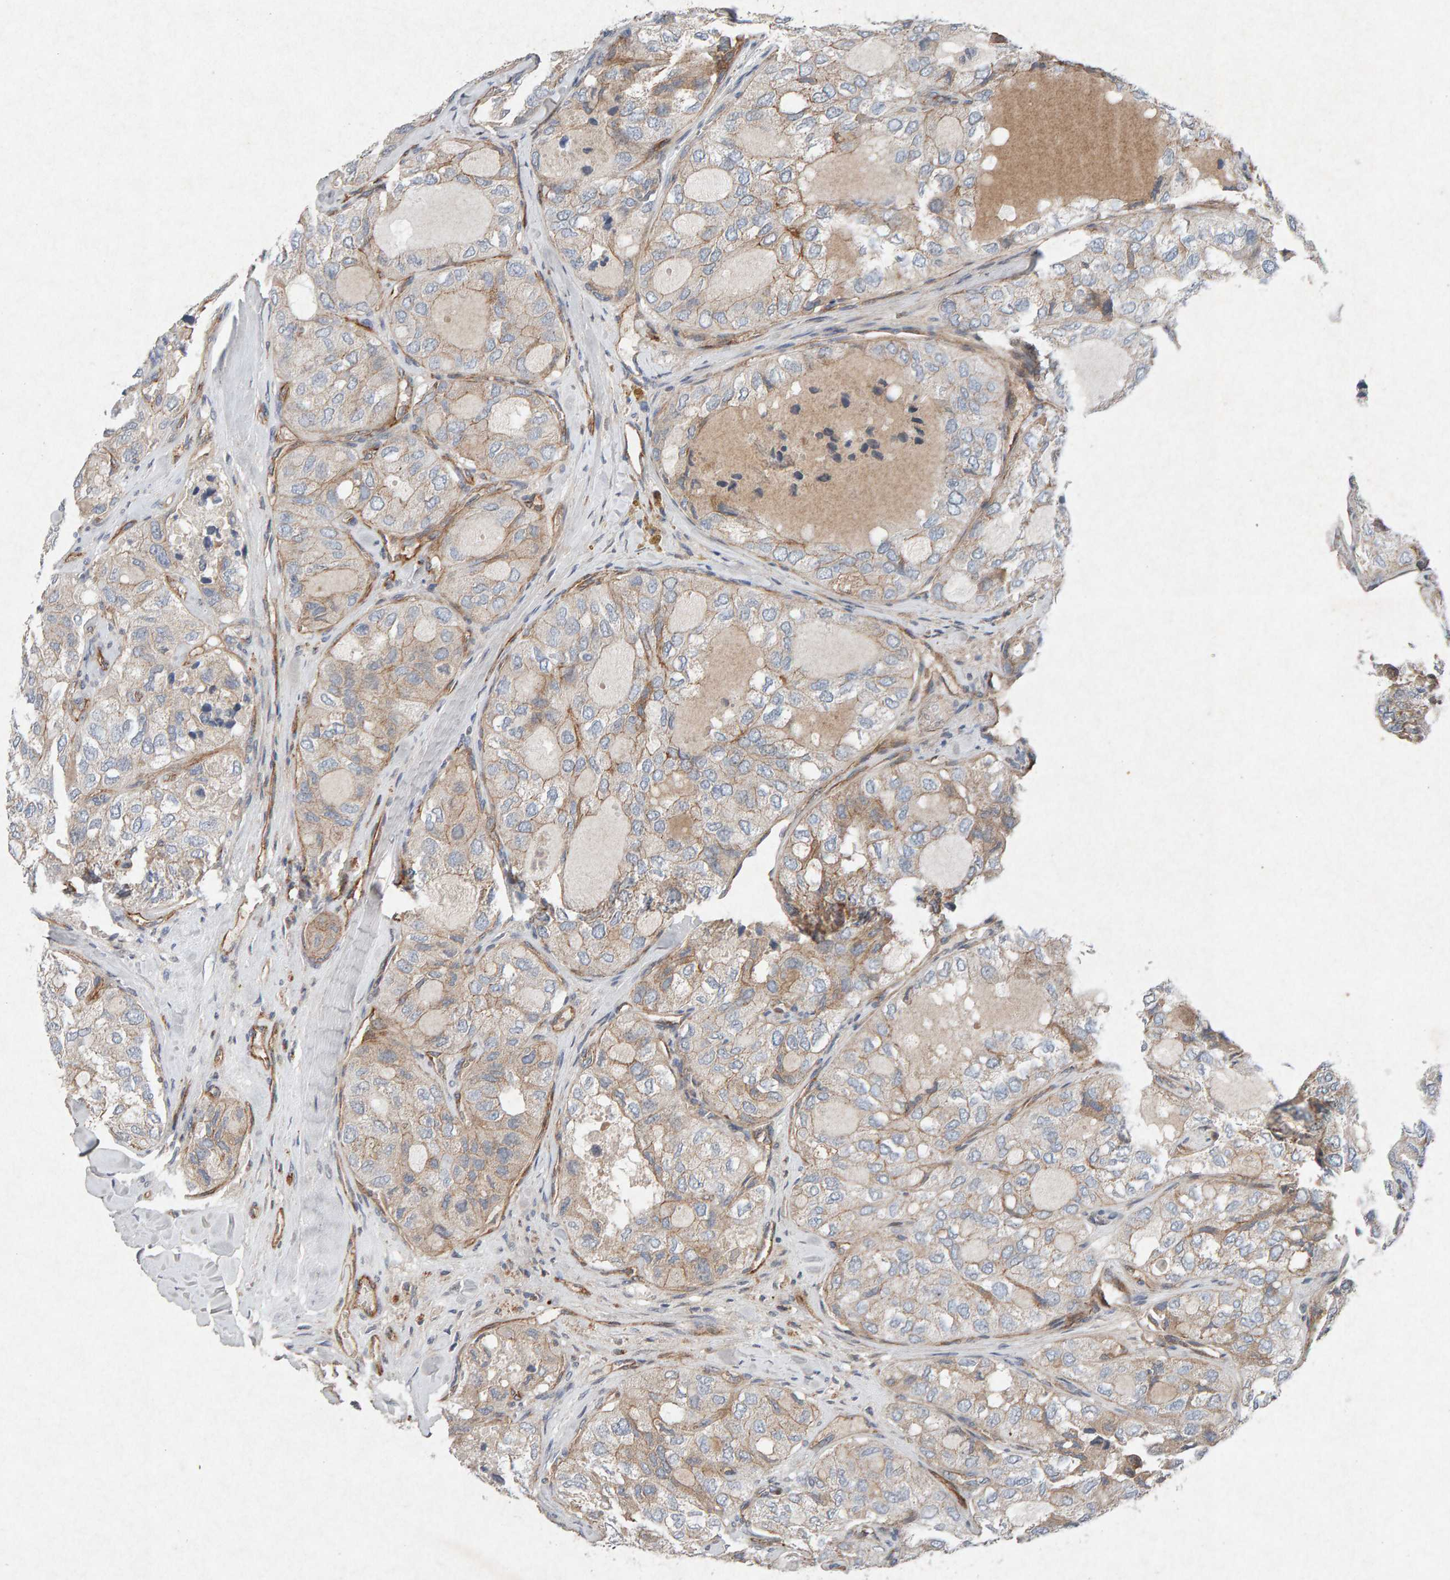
{"staining": {"intensity": "weak", "quantity": "25%-75%", "location": "cytoplasmic/membranous"}, "tissue": "thyroid cancer", "cell_type": "Tumor cells", "image_type": "cancer", "snomed": [{"axis": "morphology", "description": "Follicular adenoma carcinoma, NOS"}, {"axis": "topography", "description": "Thyroid gland"}], "caption": "Thyroid cancer (follicular adenoma carcinoma) stained with a protein marker exhibits weak staining in tumor cells.", "gene": "PTPRM", "patient": {"sex": "male", "age": 75}}